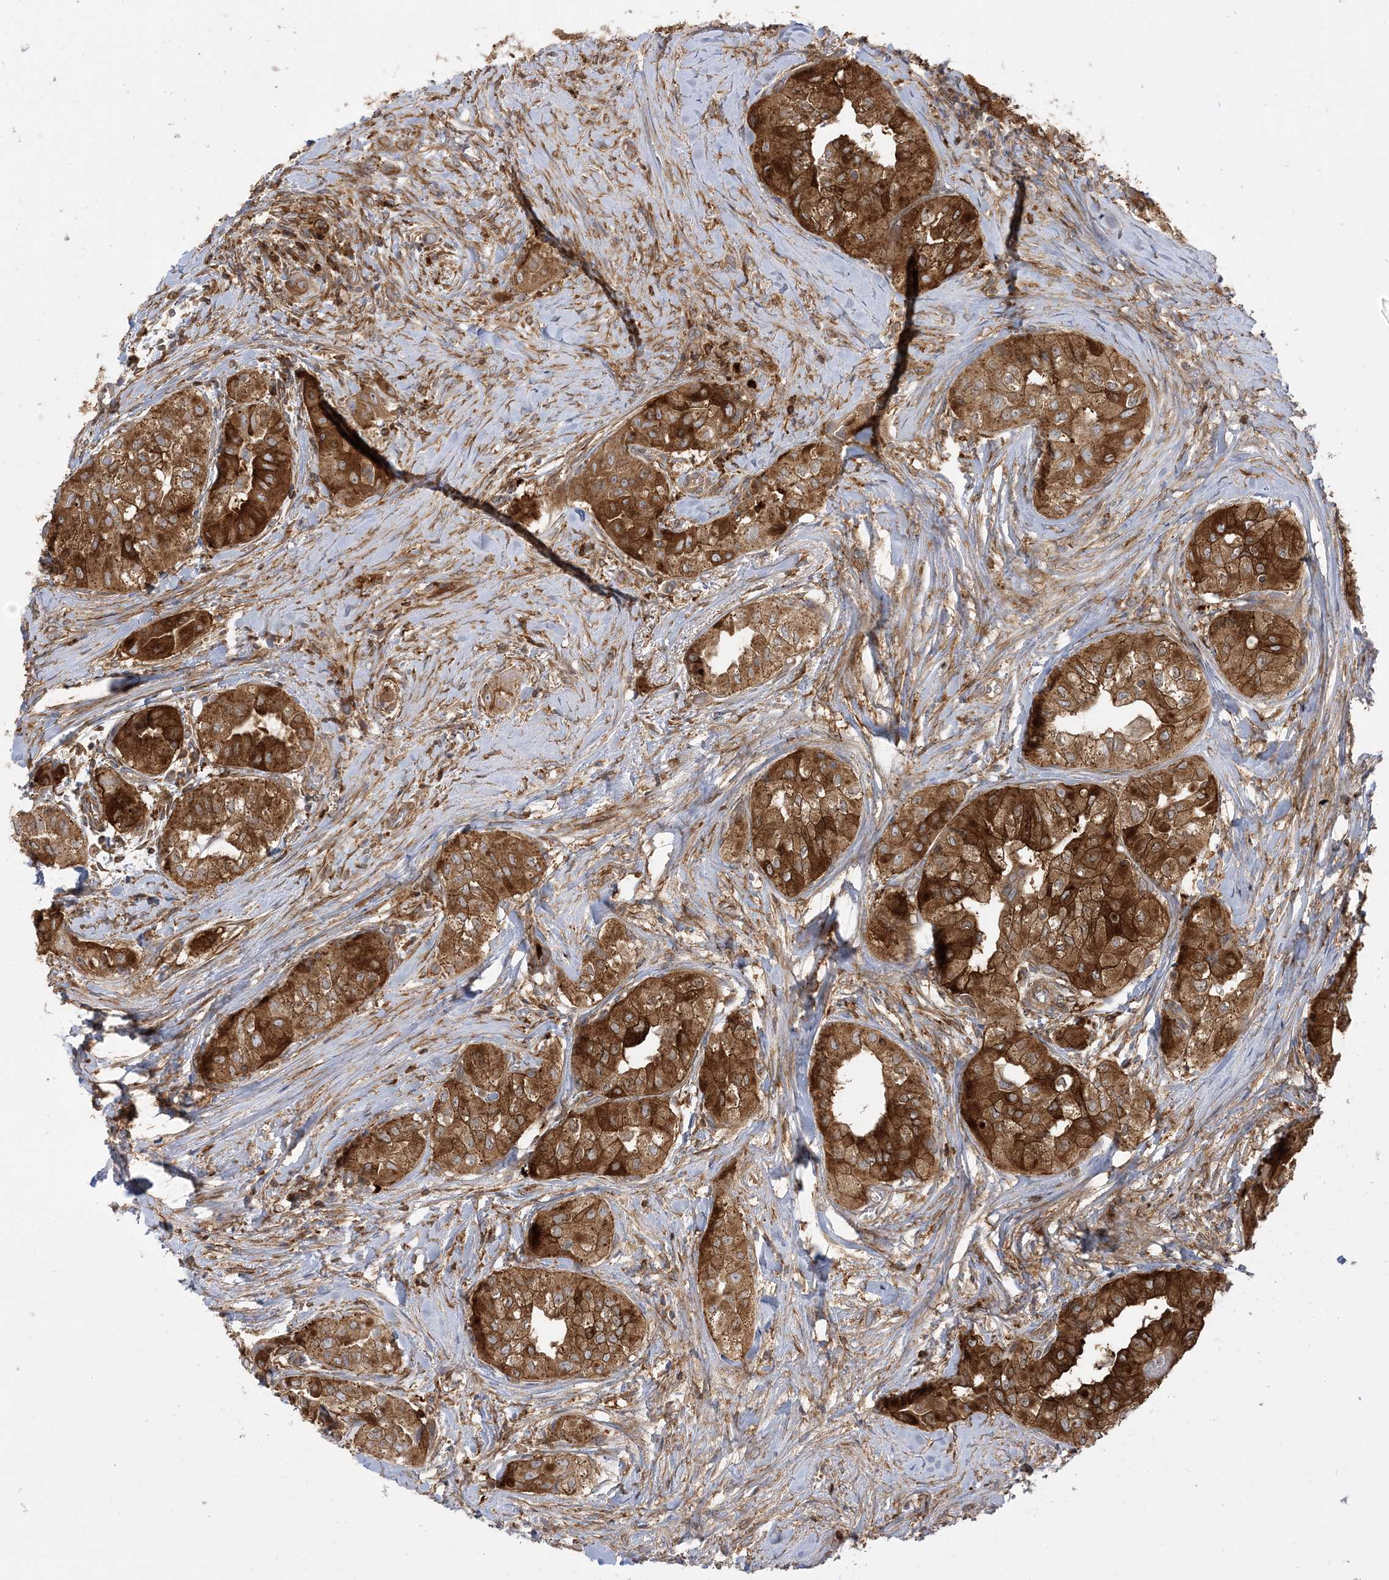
{"staining": {"intensity": "strong", "quantity": ">75%", "location": "cytoplasmic/membranous"}, "tissue": "thyroid cancer", "cell_type": "Tumor cells", "image_type": "cancer", "snomed": [{"axis": "morphology", "description": "Papillary adenocarcinoma, NOS"}, {"axis": "topography", "description": "Thyroid gland"}], "caption": "Human papillary adenocarcinoma (thyroid) stained with a protein marker displays strong staining in tumor cells.", "gene": "STAM", "patient": {"sex": "female", "age": 59}}